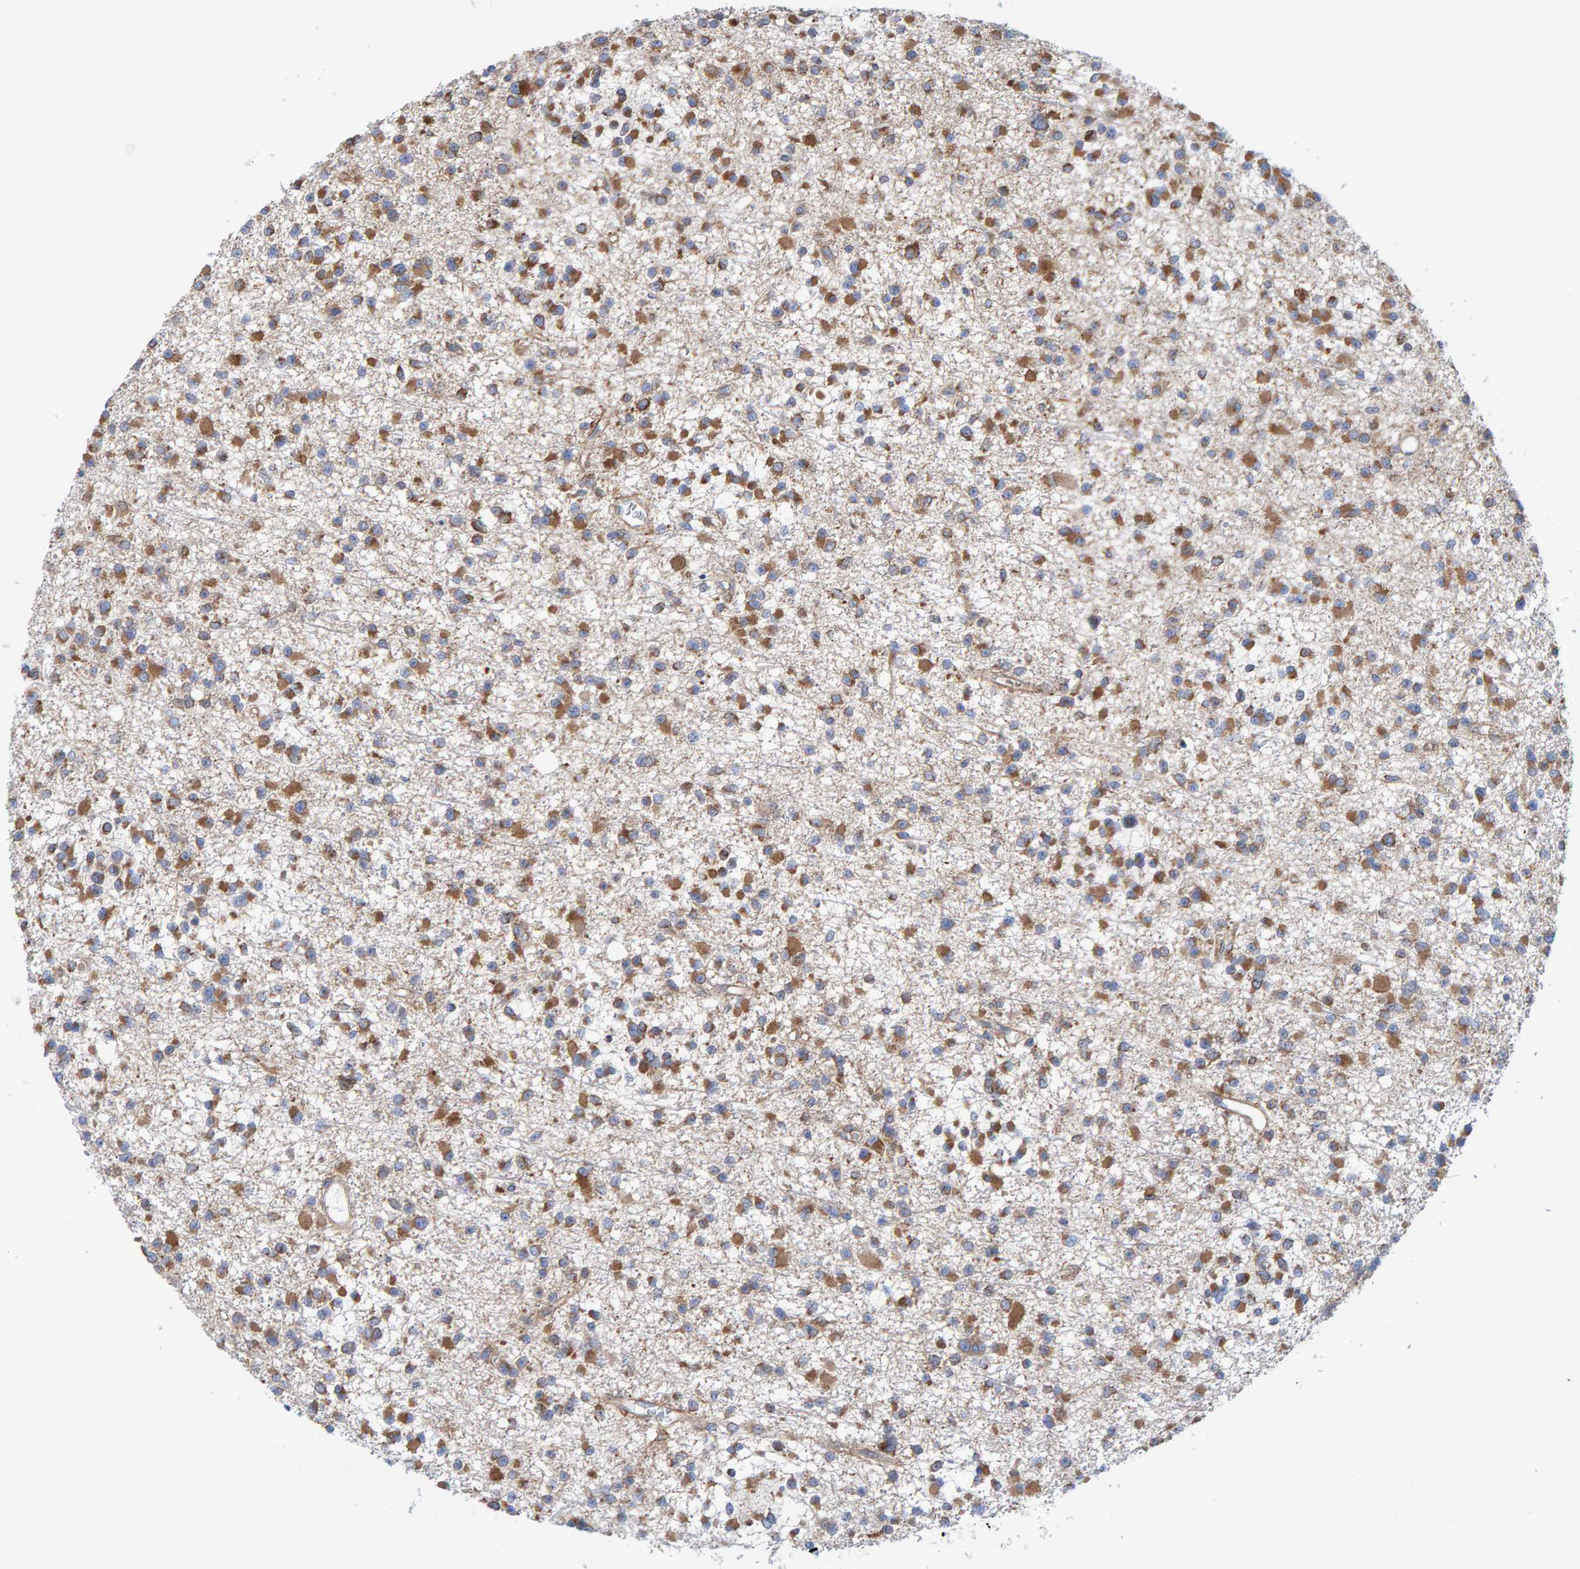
{"staining": {"intensity": "moderate", "quantity": ">75%", "location": "cytoplasmic/membranous"}, "tissue": "glioma", "cell_type": "Tumor cells", "image_type": "cancer", "snomed": [{"axis": "morphology", "description": "Glioma, malignant, Low grade"}, {"axis": "topography", "description": "Brain"}], "caption": "Immunohistochemistry photomicrograph of neoplastic tissue: glioma stained using immunohistochemistry (IHC) displays medium levels of moderate protein expression localized specifically in the cytoplasmic/membranous of tumor cells, appearing as a cytoplasmic/membranous brown color.", "gene": "CDK5RAP3", "patient": {"sex": "female", "age": 22}}